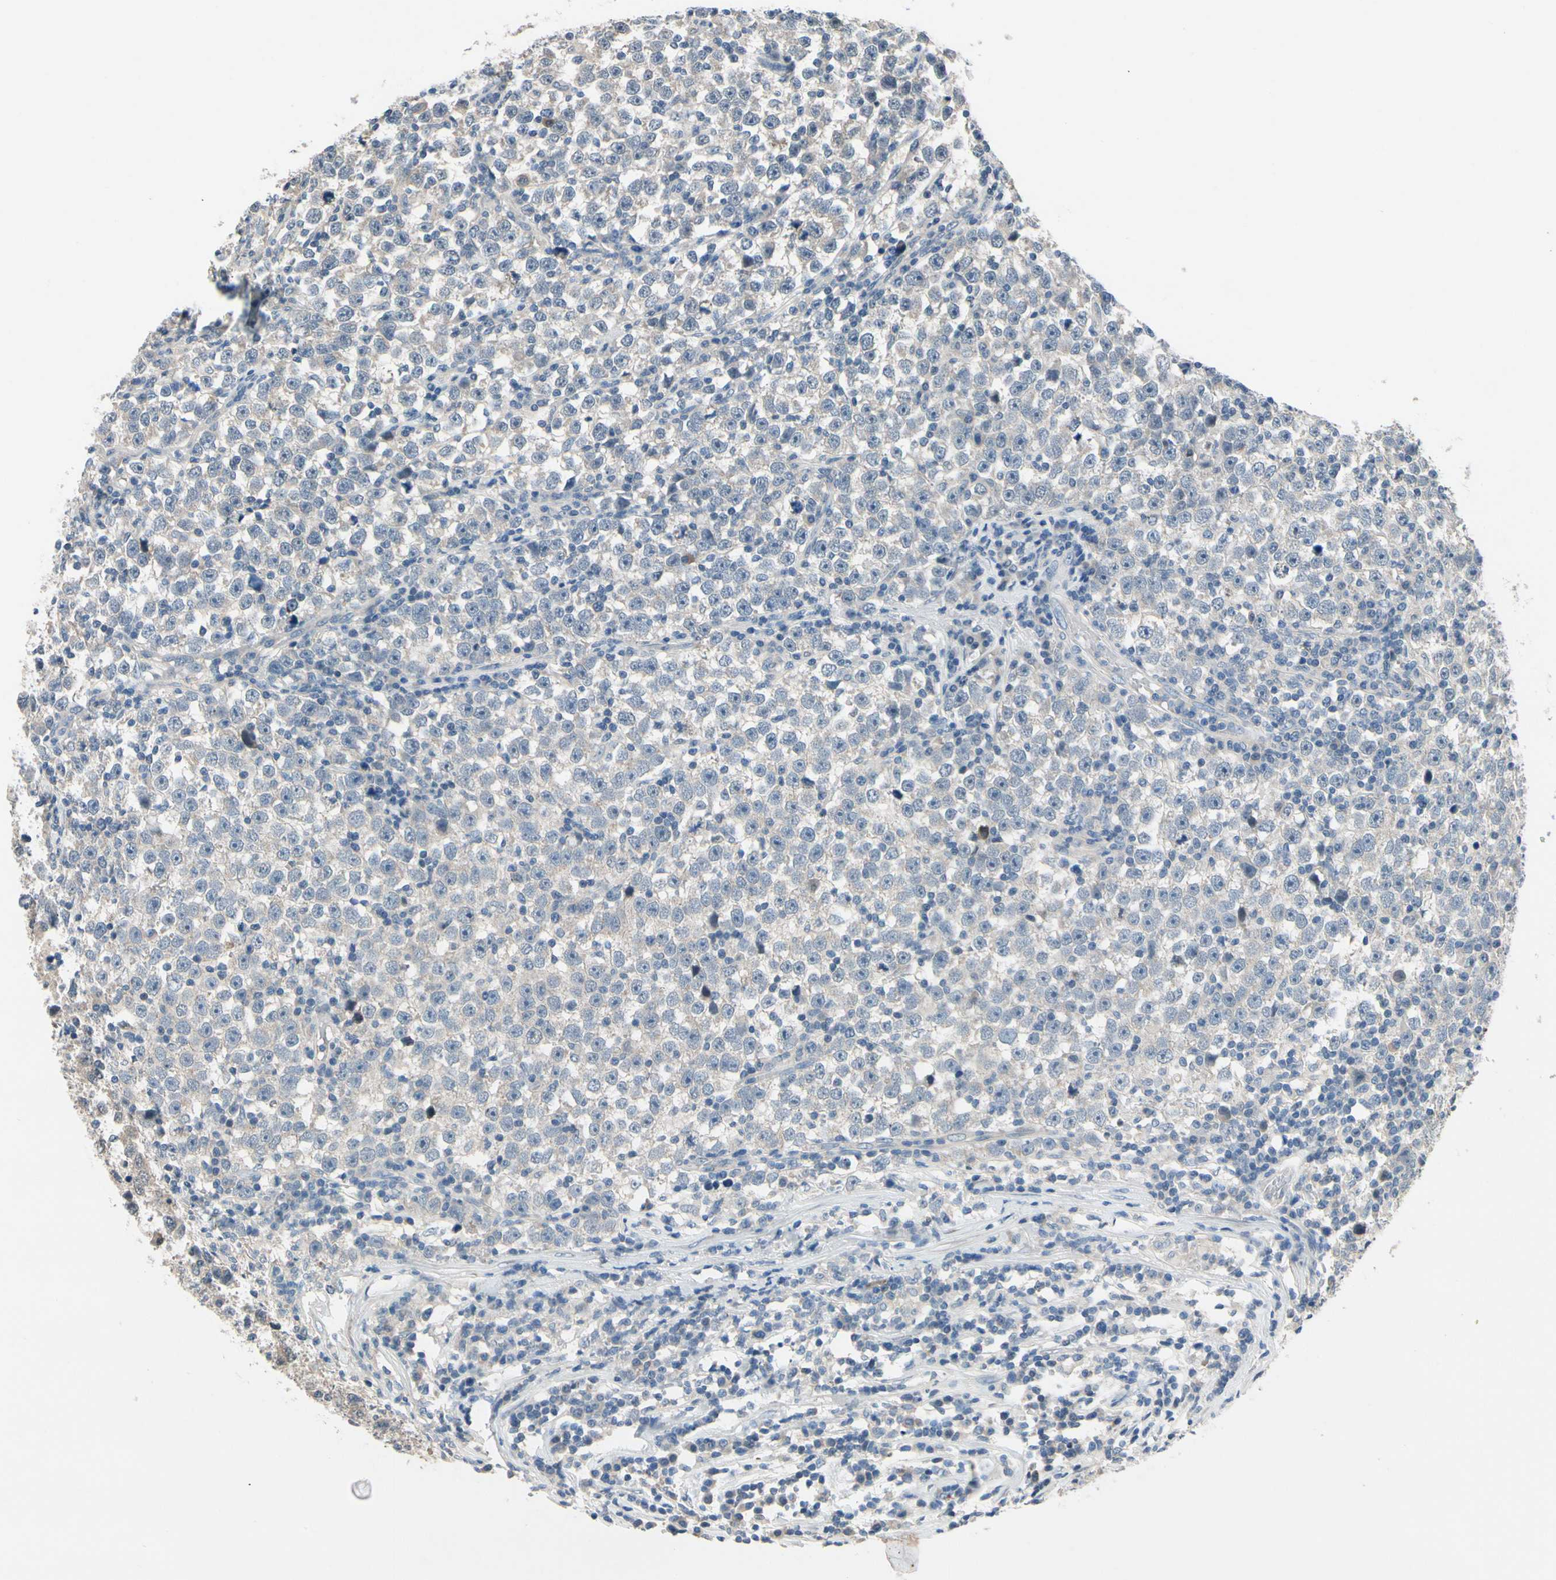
{"staining": {"intensity": "weak", "quantity": ">75%", "location": "cytoplasmic/membranous"}, "tissue": "testis cancer", "cell_type": "Tumor cells", "image_type": "cancer", "snomed": [{"axis": "morphology", "description": "Seminoma, NOS"}, {"axis": "topography", "description": "Testis"}], "caption": "Immunohistochemical staining of human testis cancer (seminoma) displays low levels of weak cytoplasmic/membranous protein positivity in approximately >75% of tumor cells.", "gene": "SLC27A6", "patient": {"sex": "male", "age": 43}}